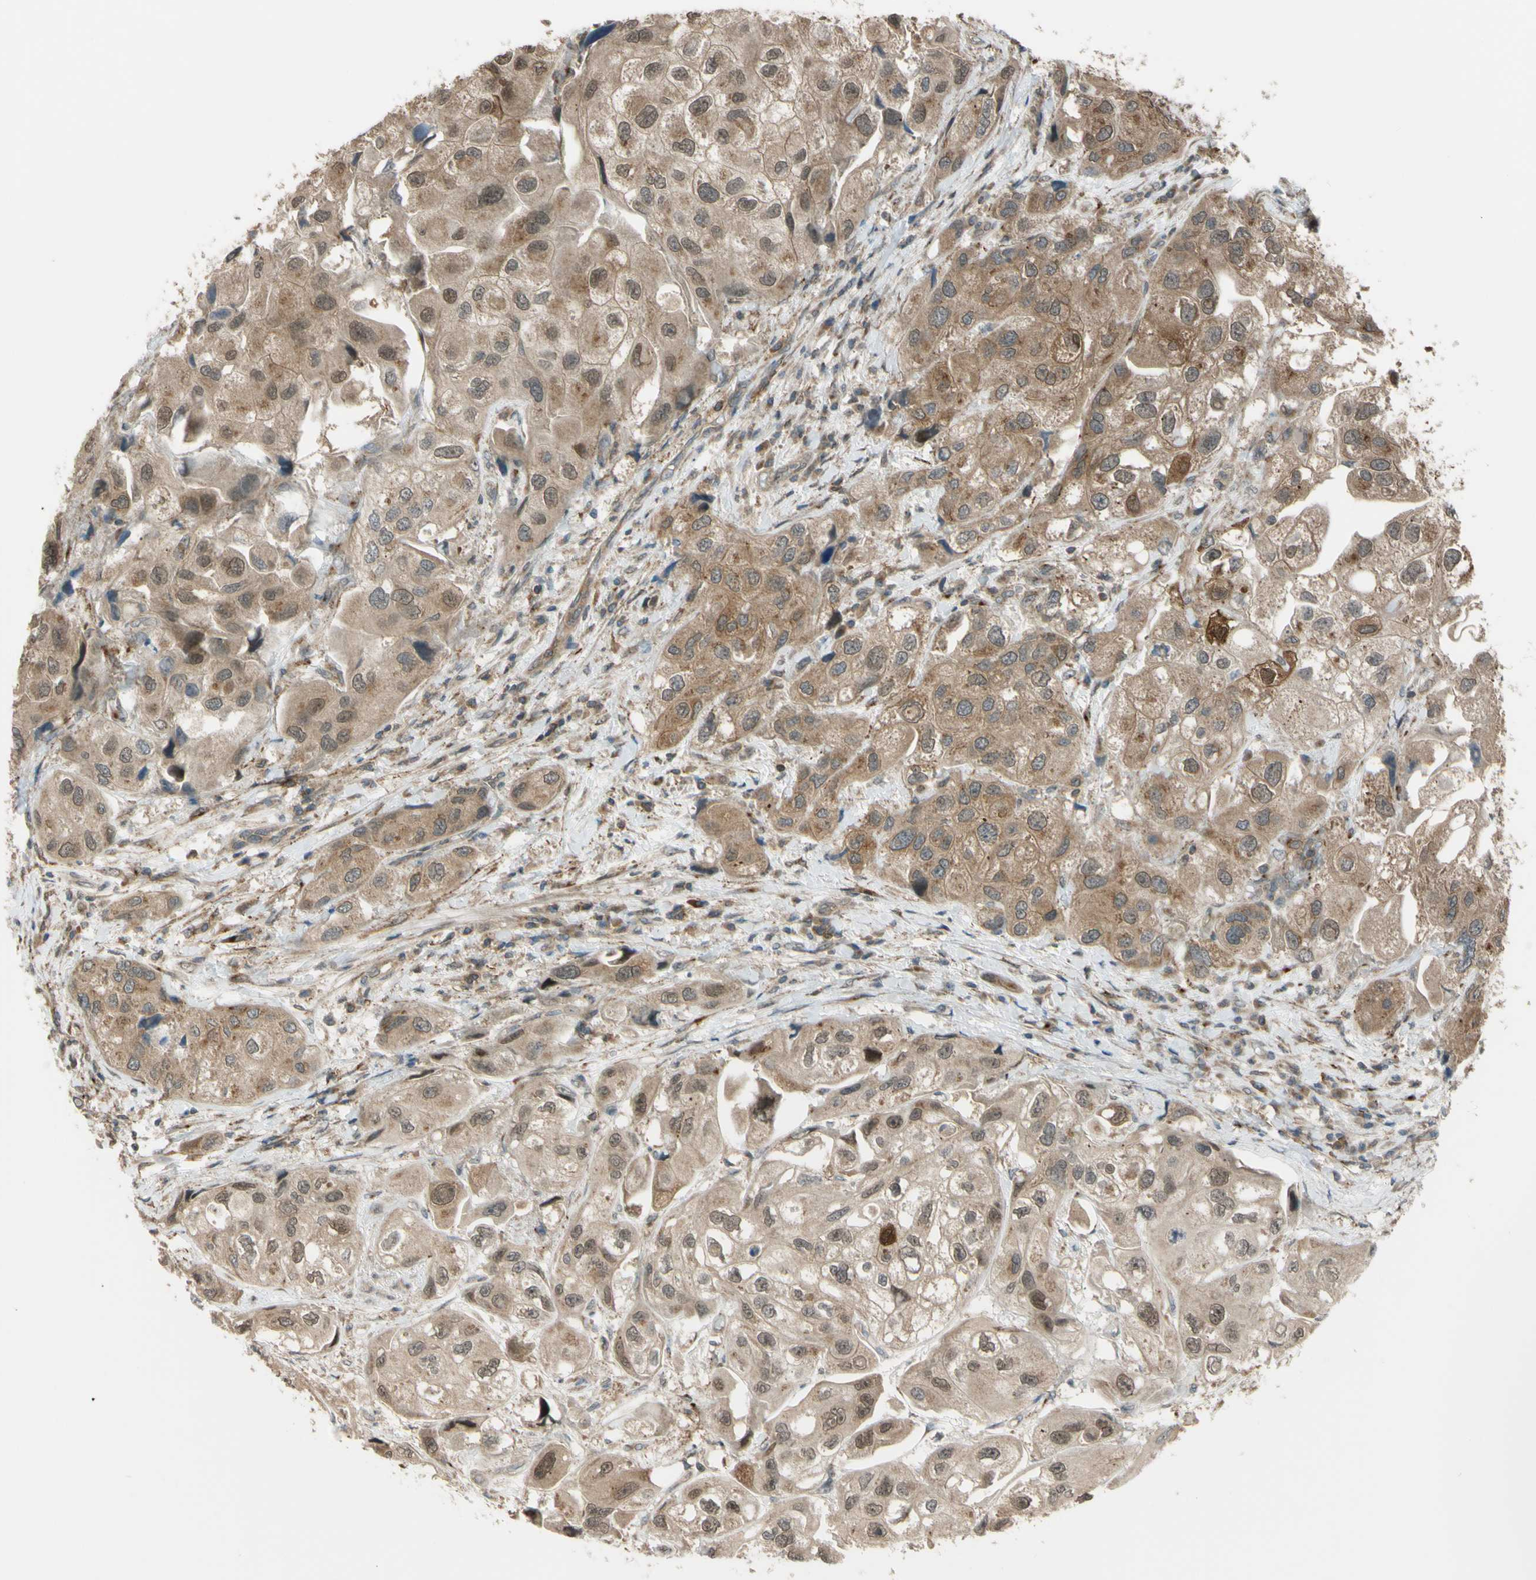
{"staining": {"intensity": "weak", "quantity": ">75%", "location": "cytoplasmic/membranous,nuclear"}, "tissue": "urothelial cancer", "cell_type": "Tumor cells", "image_type": "cancer", "snomed": [{"axis": "morphology", "description": "Urothelial carcinoma, High grade"}, {"axis": "topography", "description": "Urinary bladder"}], "caption": "Brown immunohistochemical staining in human urothelial cancer shows weak cytoplasmic/membranous and nuclear staining in about >75% of tumor cells.", "gene": "FLII", "patient": {"sex": "female", "age": 64}}